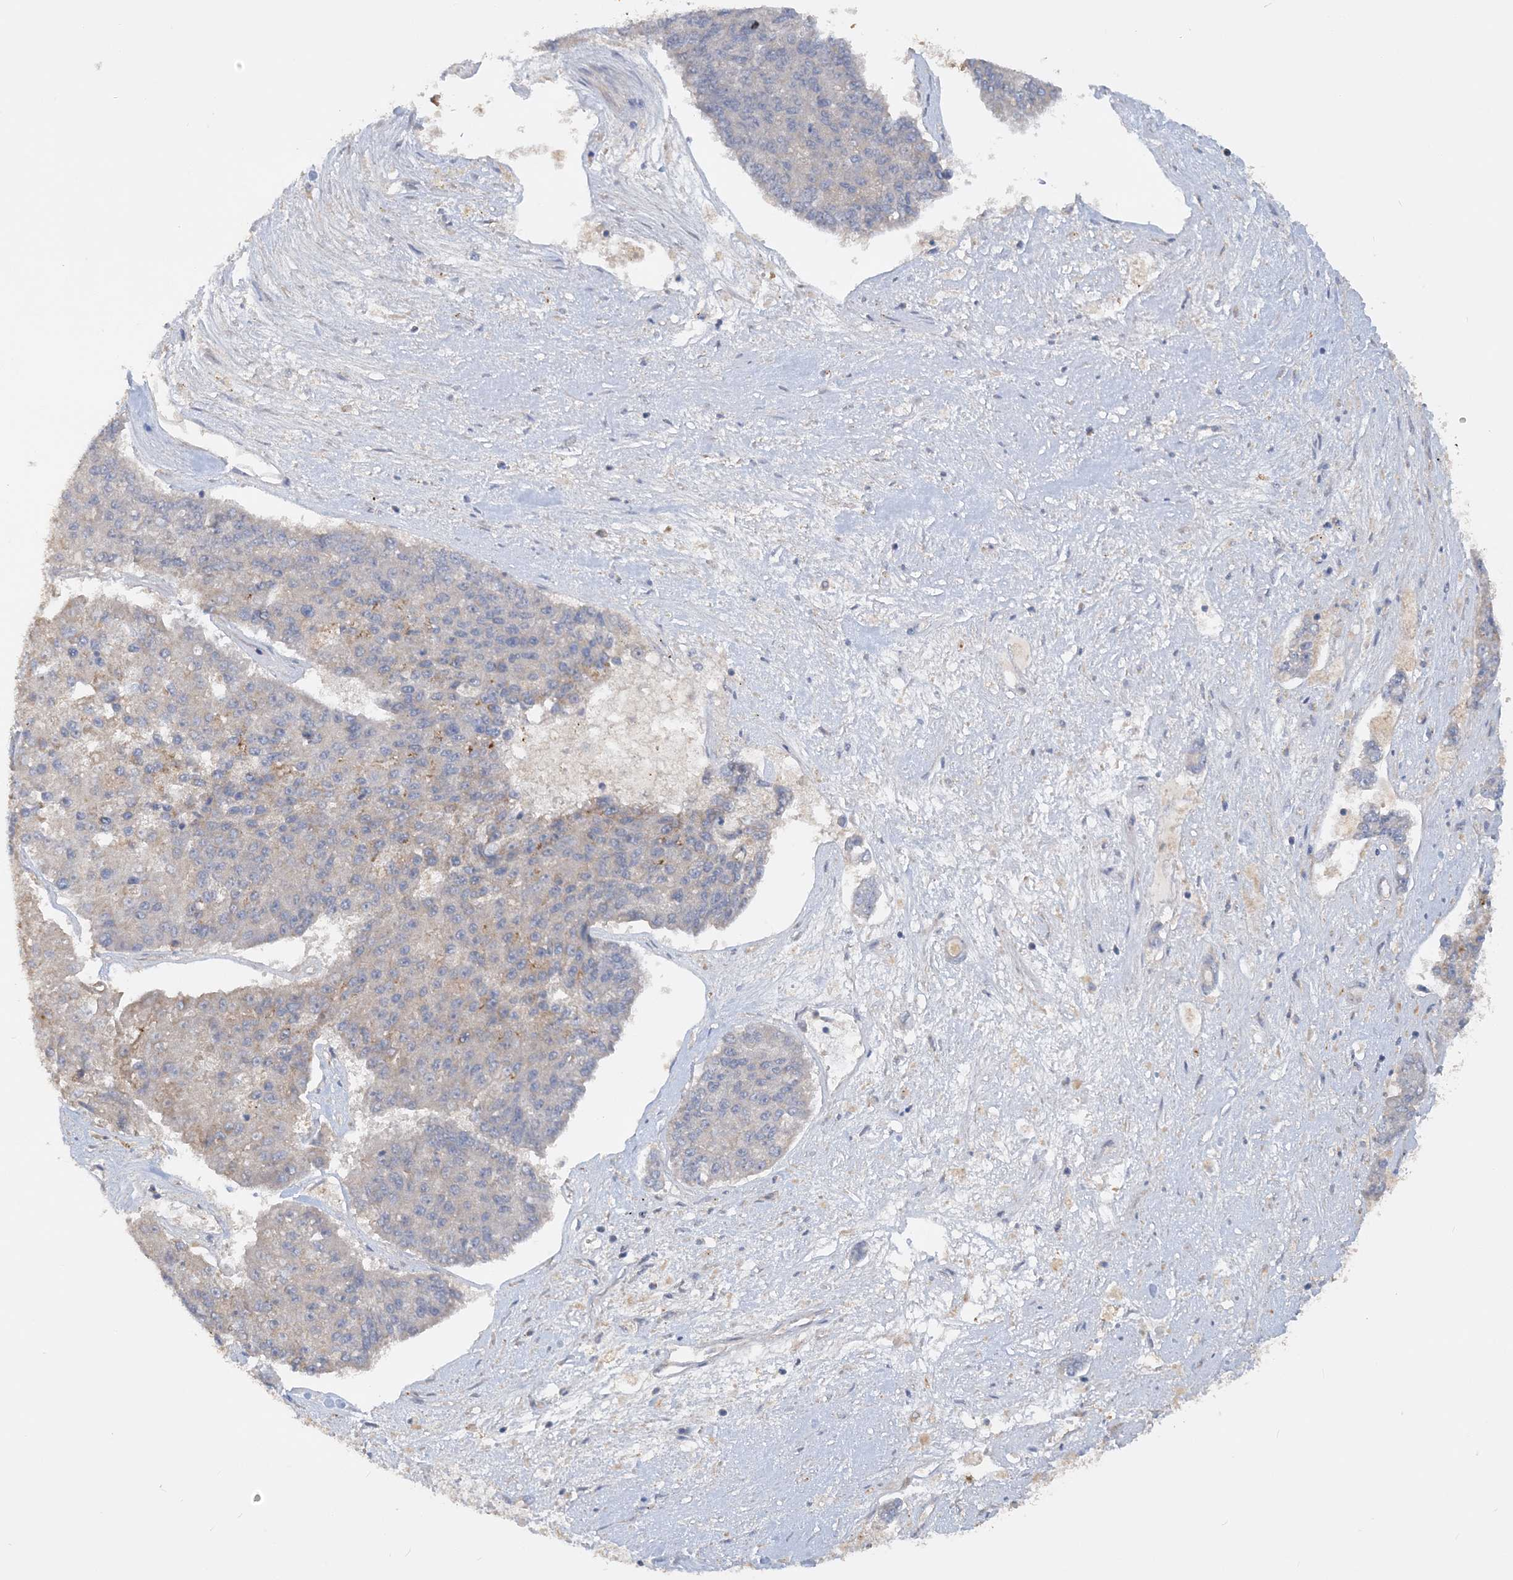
{"staining": {"intensity": "weak", "quantity": "<25%", "location": "cytoplasmic/membranous"}, "tissue": "pancreatic cancer", "cell_type": "Tumor cells", "image_type": "cancer", "snomed": [{"axis": "morphology", "description": "Adenocarcinoma, NOS"}, {"axis": "topography", "description": "Pancreas"}], "caption": "IHC of human pancreatic cancer (adenocarcinoma) displays no positivity in tumor cells. The staining was performed using DAB to visualize the protein expression in brown, while the nuclei were stained in blue with hematoxylin (Magnification: 20x).", "gene": "GRINA", "patient": {"sex": "male", "age": 50}}